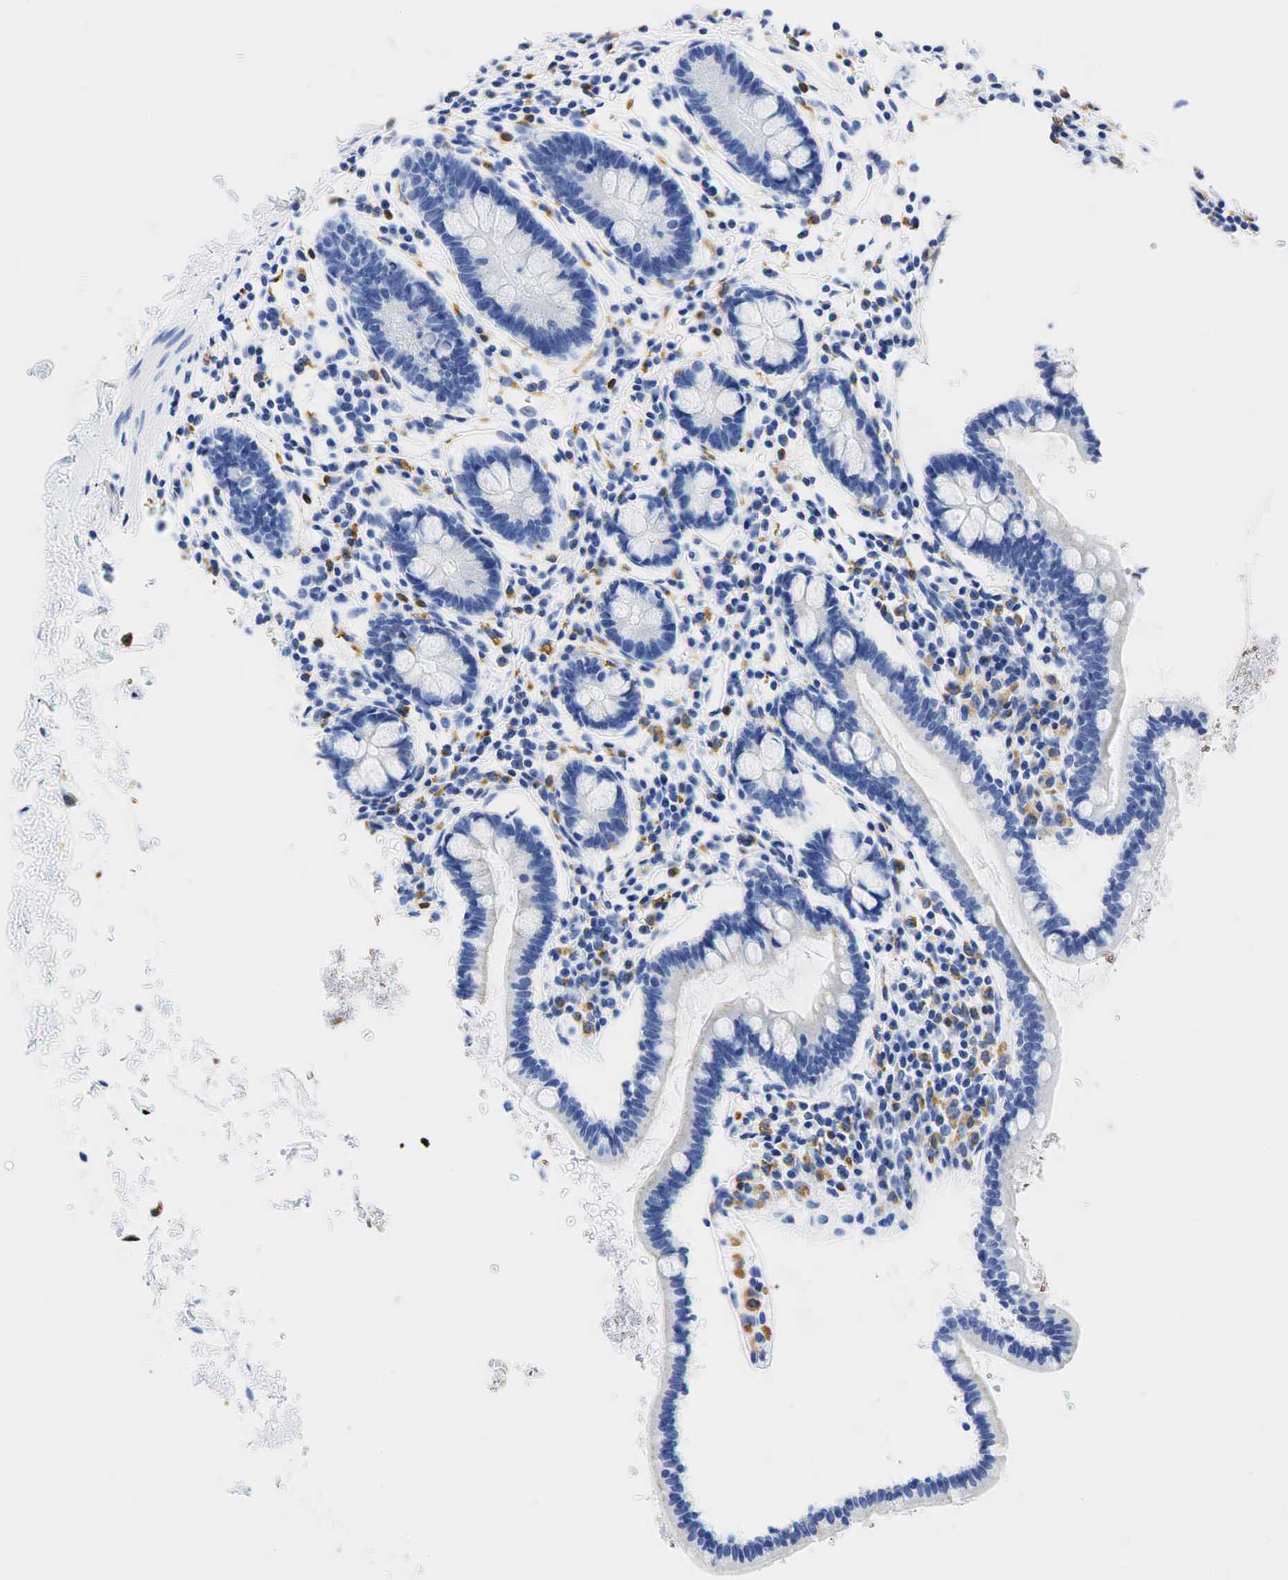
{"staining": {"intensity": "negative", "quantity": "none", "location": "none"}, "tissue": "small intestine", "cell_type": "Glandular cells", "image_type": "normal", "snomed": [{"axis": "morphology", "description": "Normal tissue, NOS"}, {"axis": "topography", "description": "Small intestine"}], "caption": "This is a image of immunohistochemistry staining of benign small intestine, which shows no positivity in glandular cells.", "gene": "CD68", "patient": {"sex": "female", "age": 37}}